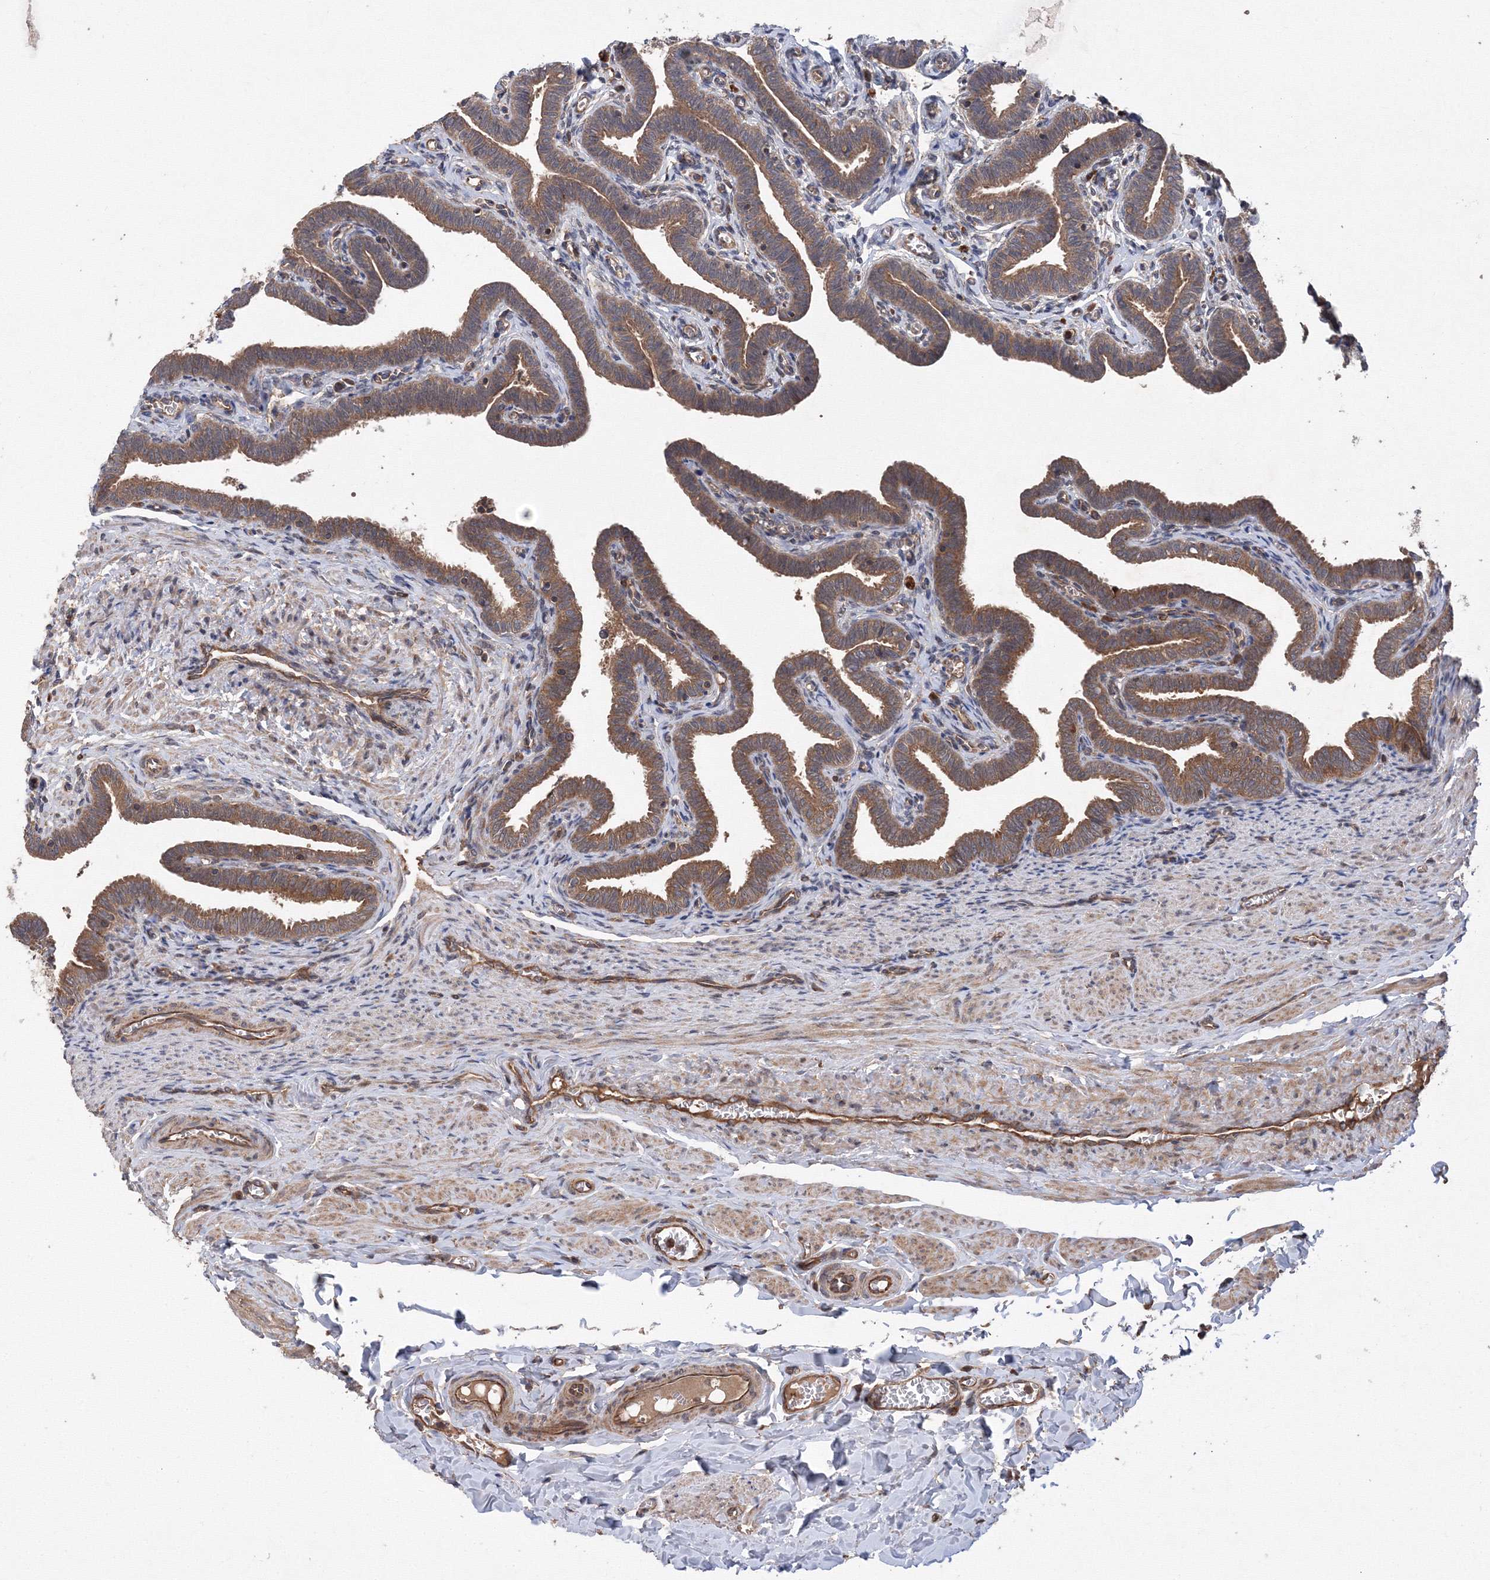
{"staining": {"intensity": "moderate", "quantity": ">75%", "location": "cytoplasmic/membranous"}, "tissue": "fallopian tube", "cell_type": "Glandular cells", "image_type": "normal", "snomed": [{"axis": "morphology", "description": "Normal tissue, NOS"}, {"axis": "topography", "description": "Fallopian tube"}], "caption": "High-magnification brightfield microscopy of normal fallopian tube stained with DAB (brown) and counterstained with hematoxylin (blue). glandular cells exhibit moderate cytoplasmic/membranous positivity is identified in about>75% of cells. (Brightfield microscopy of DAB IHC at high magnification).", "gene": "ATG3", "patient": {"sex": "female", "age": 36}}